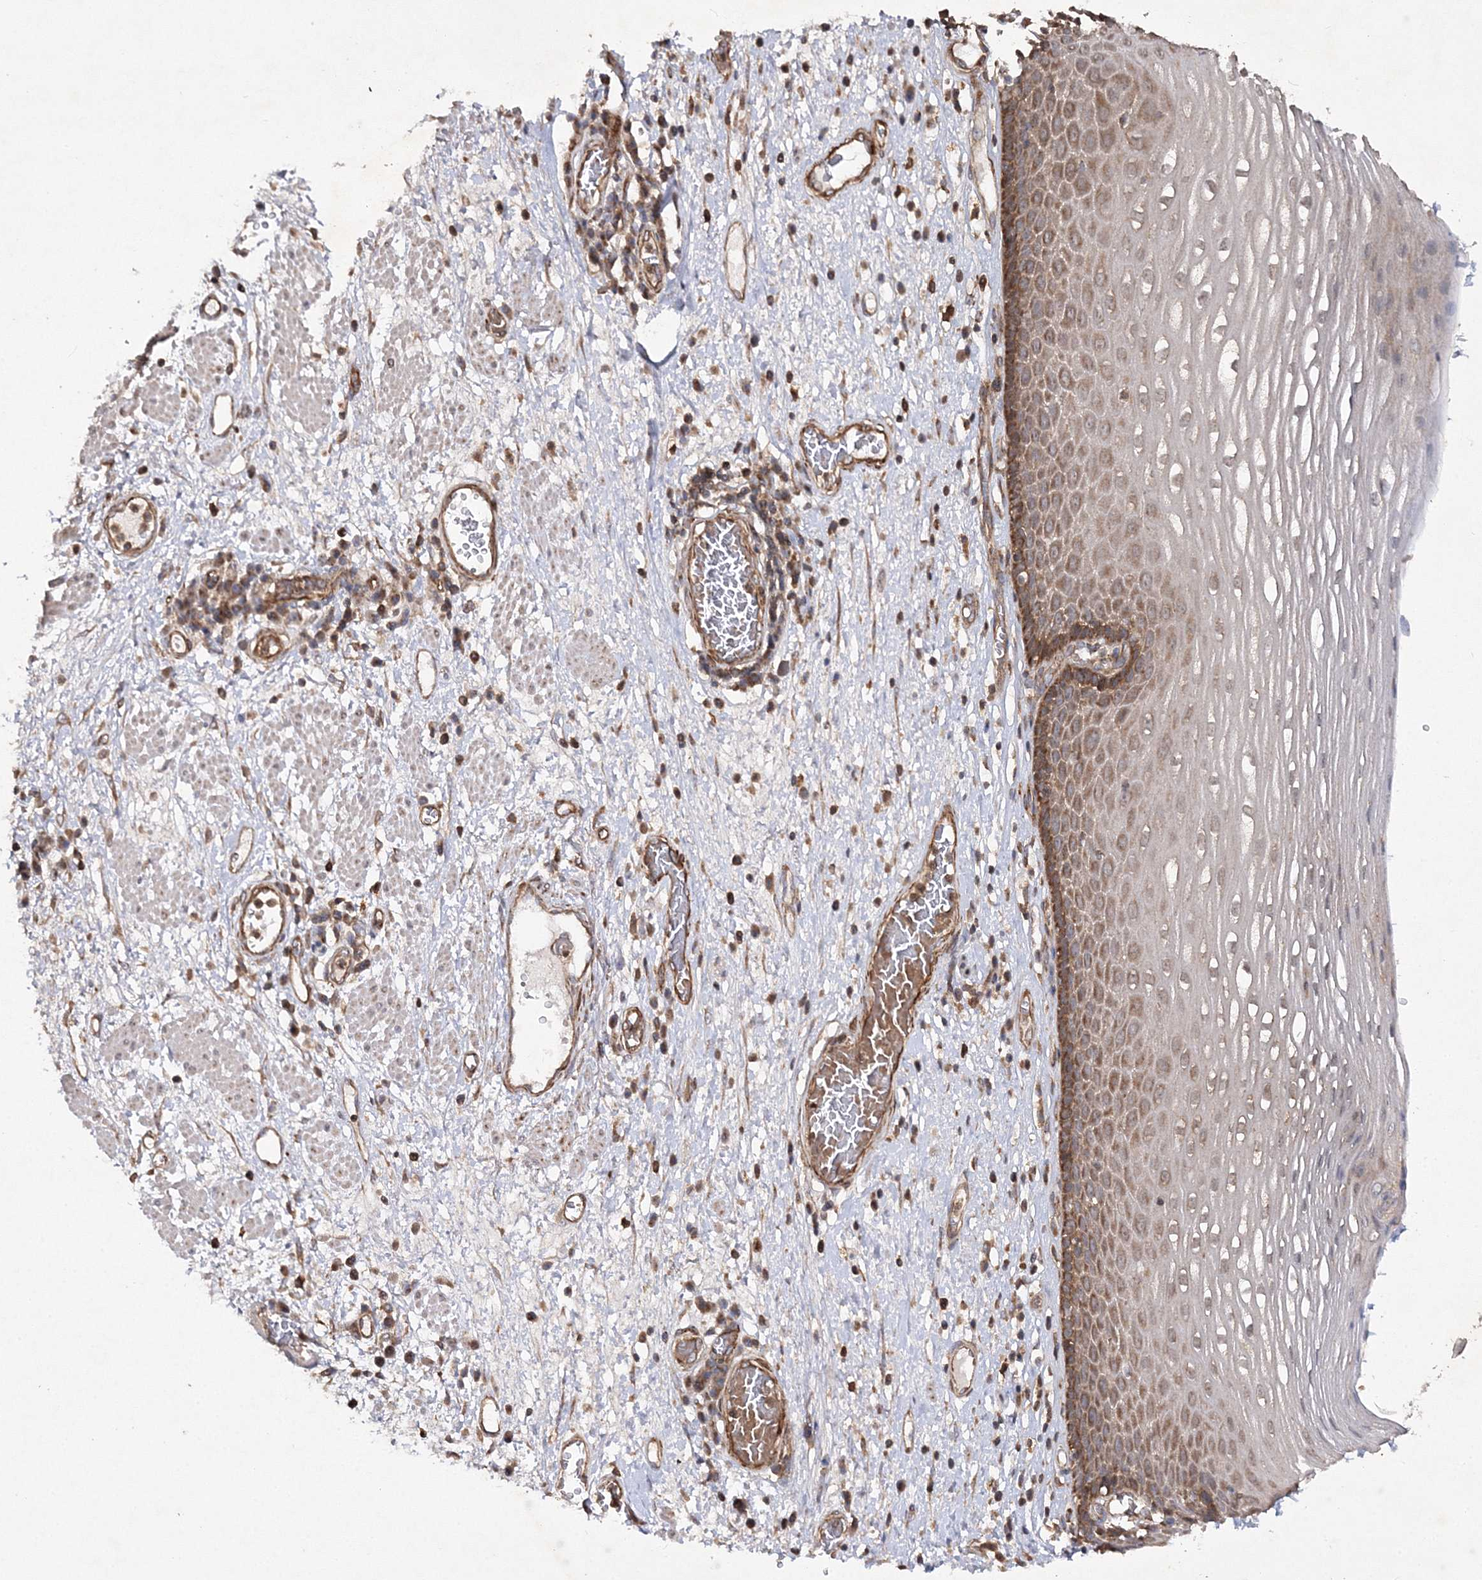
{"staining": {"intensity": "moderate", "quantity": "25%-75%", "location": "cytoplasmic/membranous,nuclear"}, "tissue": "esophagus", "cell_type": "Squamous epithelial cells", "image_type": "normal", "snomed": [{"axis": "morphology", "description": "Normal tissue, NOS"}, {"axis": "morphology", "description": "Adenocarcinoma, NOS"}, {"axis": "topography", "description": "Esophagus"}], "caption": "Human esophagus stained with a brown dye reveals moderate cytoplasmic/membranous,nuclear positive staining in about 25%-75% of squamous epithelial cells.", "gene": "DNAJC13", "patient": {"sex": "male", "age": 62}}